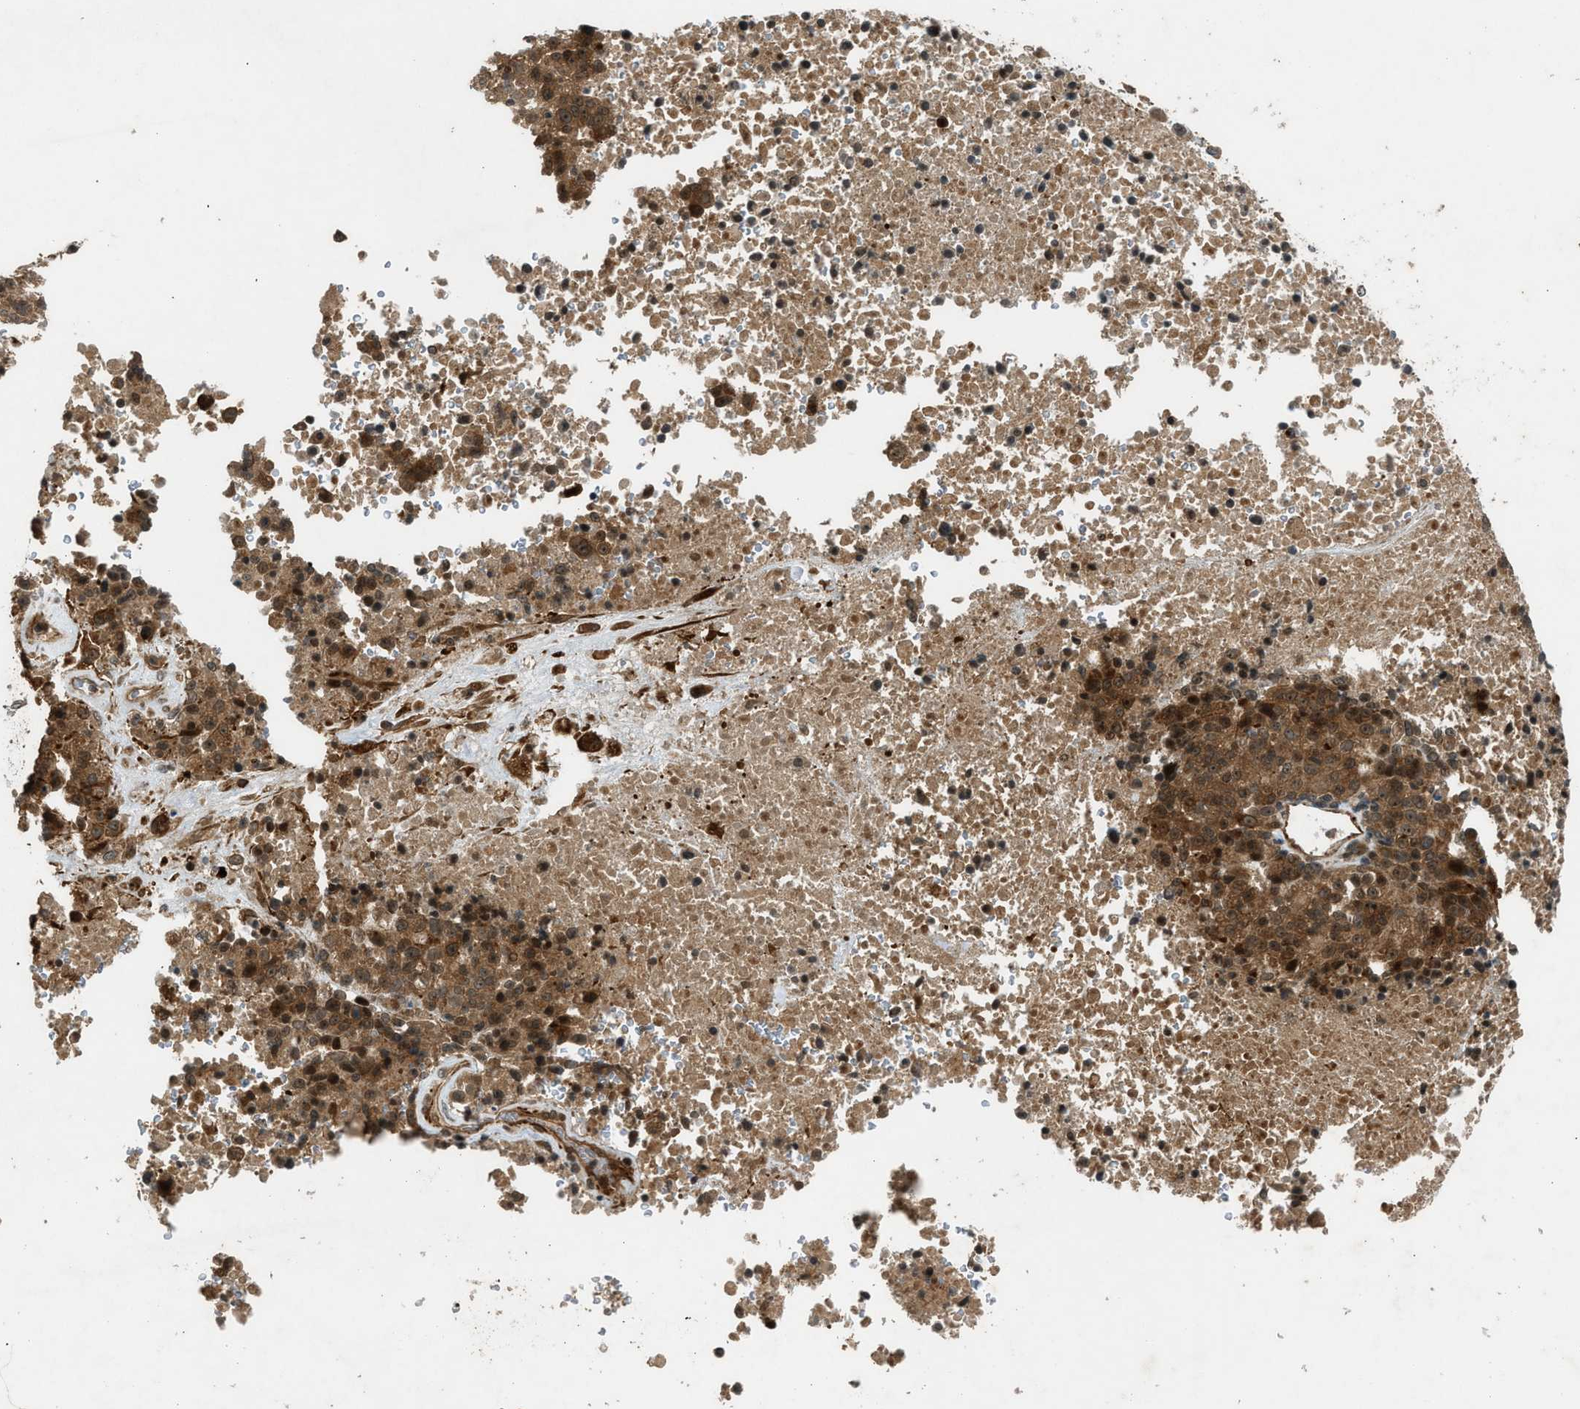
{"staining": {"intensity": "moderate", "quantity": ">75%", "location": "cytoplasmic/membranous"}, "tissue": "melanoma", "cell_type": "Tumor cells", "image_type": "cancer", "snomed": [{"axis": "morphology", "description": "Malignant melanoma, Metastatic site"}, {"axis": "topography", "description": "Cerebral cortex"}], "caption": "Immunohistochemistry photomicrograph of neoplastic tissue: melanoma stained using immunohistochemistry exhibits medium levels of moderate protein expression localized specifically in the cytoplasmic/membranous of tumor cells, appearing as a cytoplasmic/membranous brown color.", "gene": "TXNL1", "patient": {"sex": "female", "age": 52}}